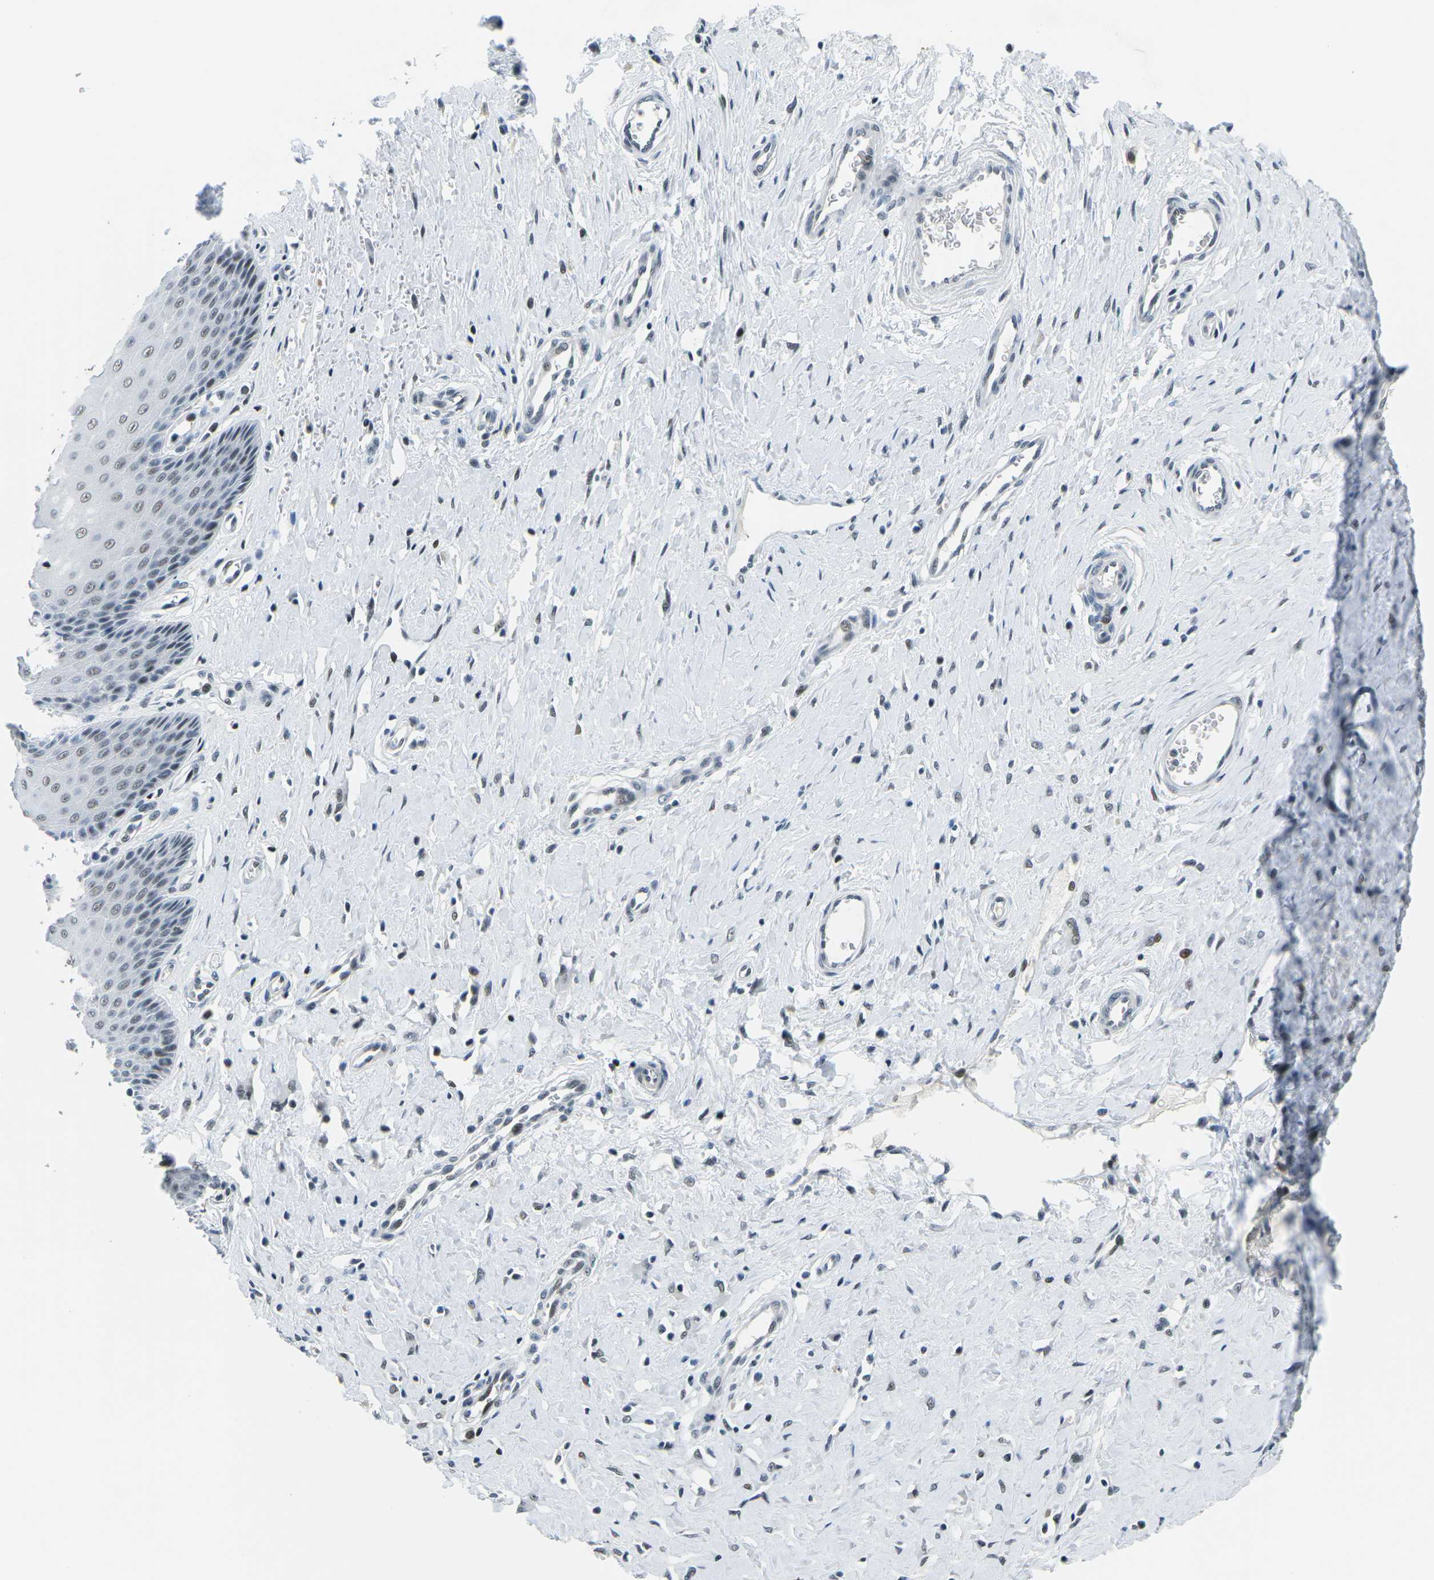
{"staining": {"intensity": "strong", "quantity": ">75%", "location": "nuclear"}, "tissue": "cervix", "cell_type": "Glandular cells", "image_type": "normal", "snomed": [{"axis": "morphology", "description": "Normal tissue, NOS"}, {"axis": "topography", "description": "Cervix"}], "caption": "Normal cervix demonstrates strong nuclear staining in about >75% of glandular cells.", "gene": "PRPF8", "patient": {"sex": "female", "age": 55}}